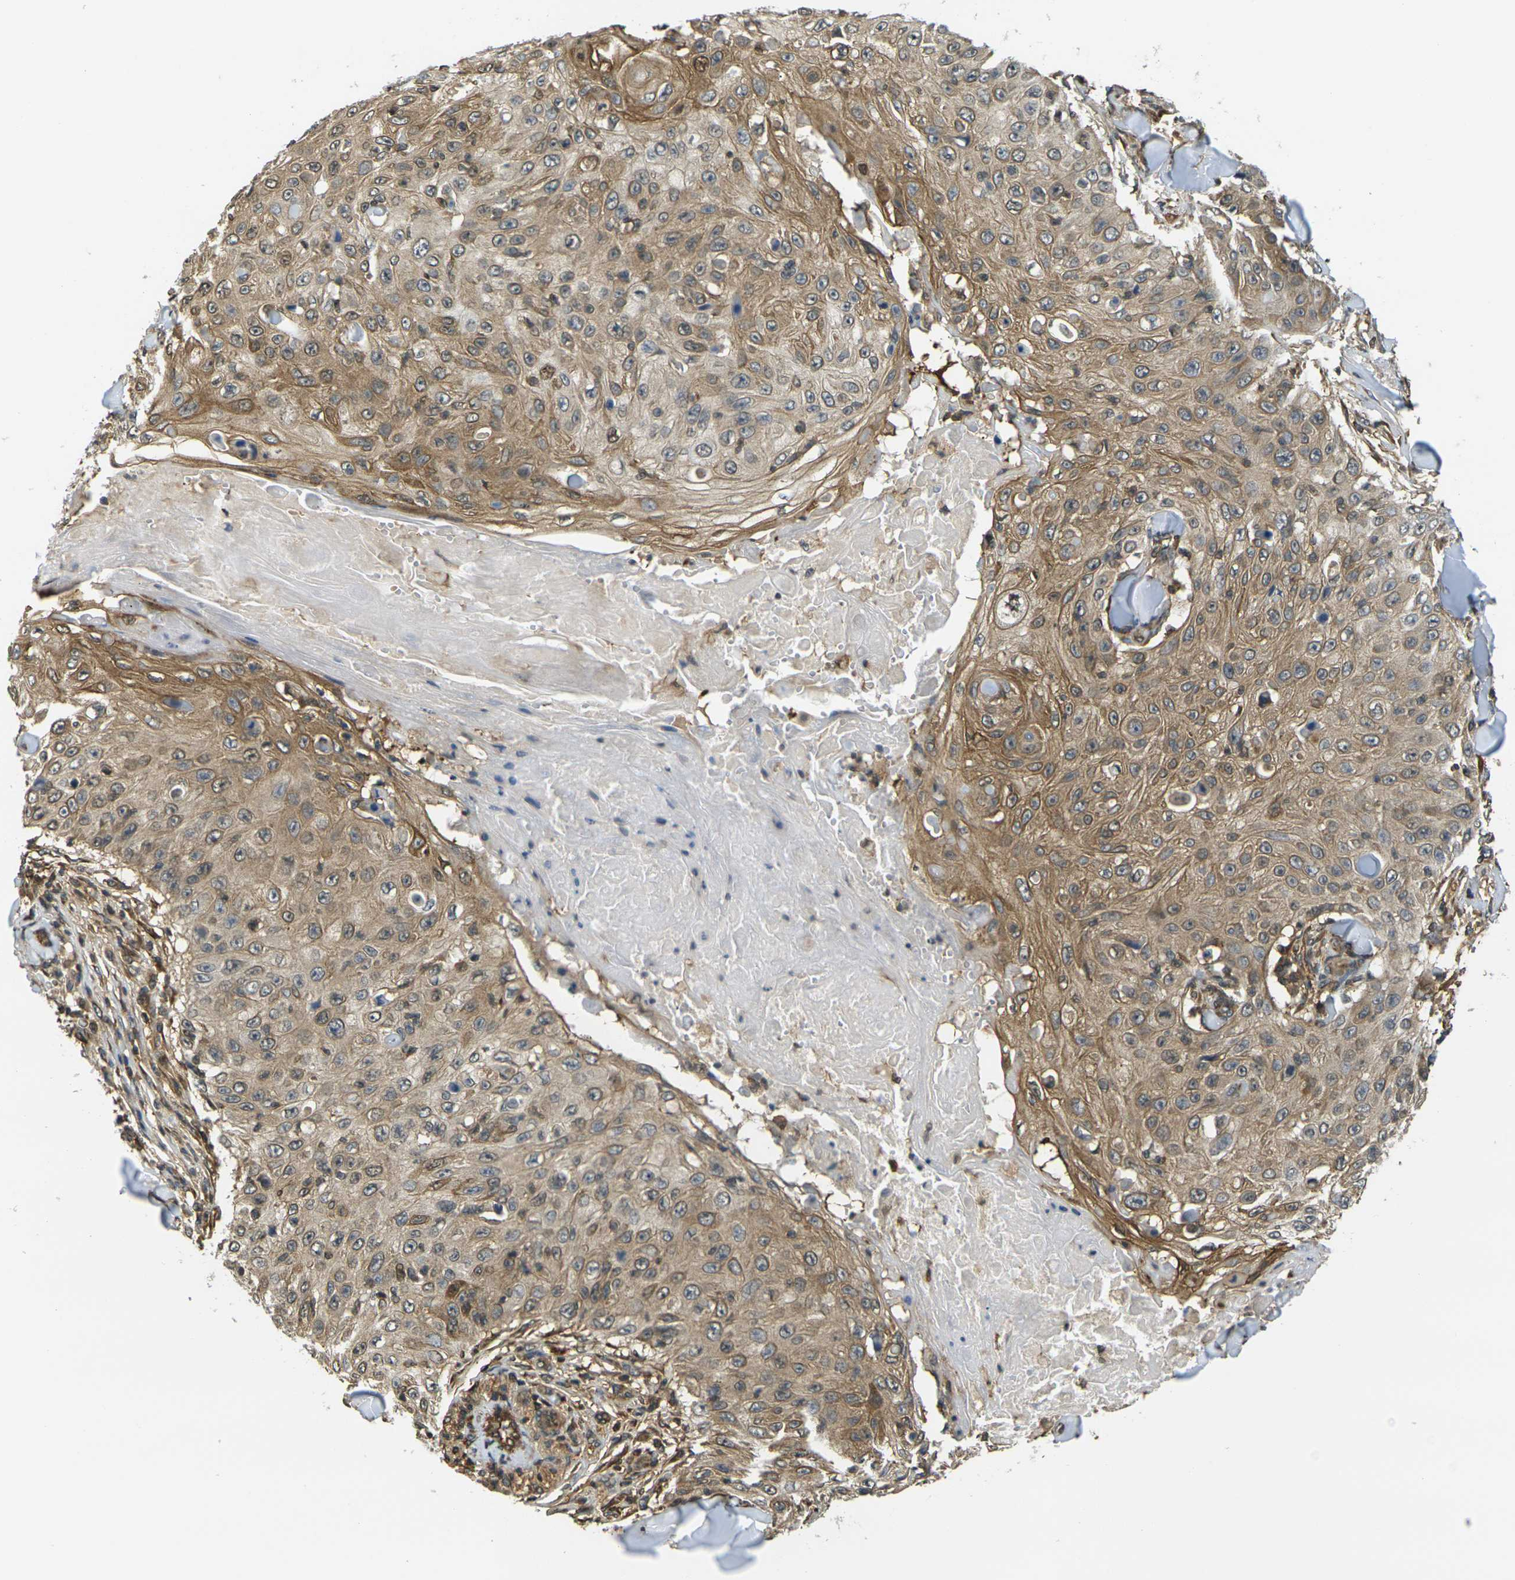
{"staining": {"intensity": "moderate", "quantity": ">75%", "location": "cytoplasmic/membranous"}, "tissue": "skin cancer", "cell_type": "Tumor cells", "image_type": "cancer", "snomed": [{"axis": "morphology", "description": "Squamous cell carcinoma, NOS"}, {"axis": "topography", "description": "Skin"}], "caption": "Immunohistochemistry (DAB (3,3'-diaminobenzidine)) staining of skin squamous cell carcinoma shows moderate cytoplasmic/membranous protein staining in about >75% of tumor cells. The protein is shown in brown color, while the nuclei are stained blue.", "gene": "CAST", "patient": {"sex": "male", "age": 86}}